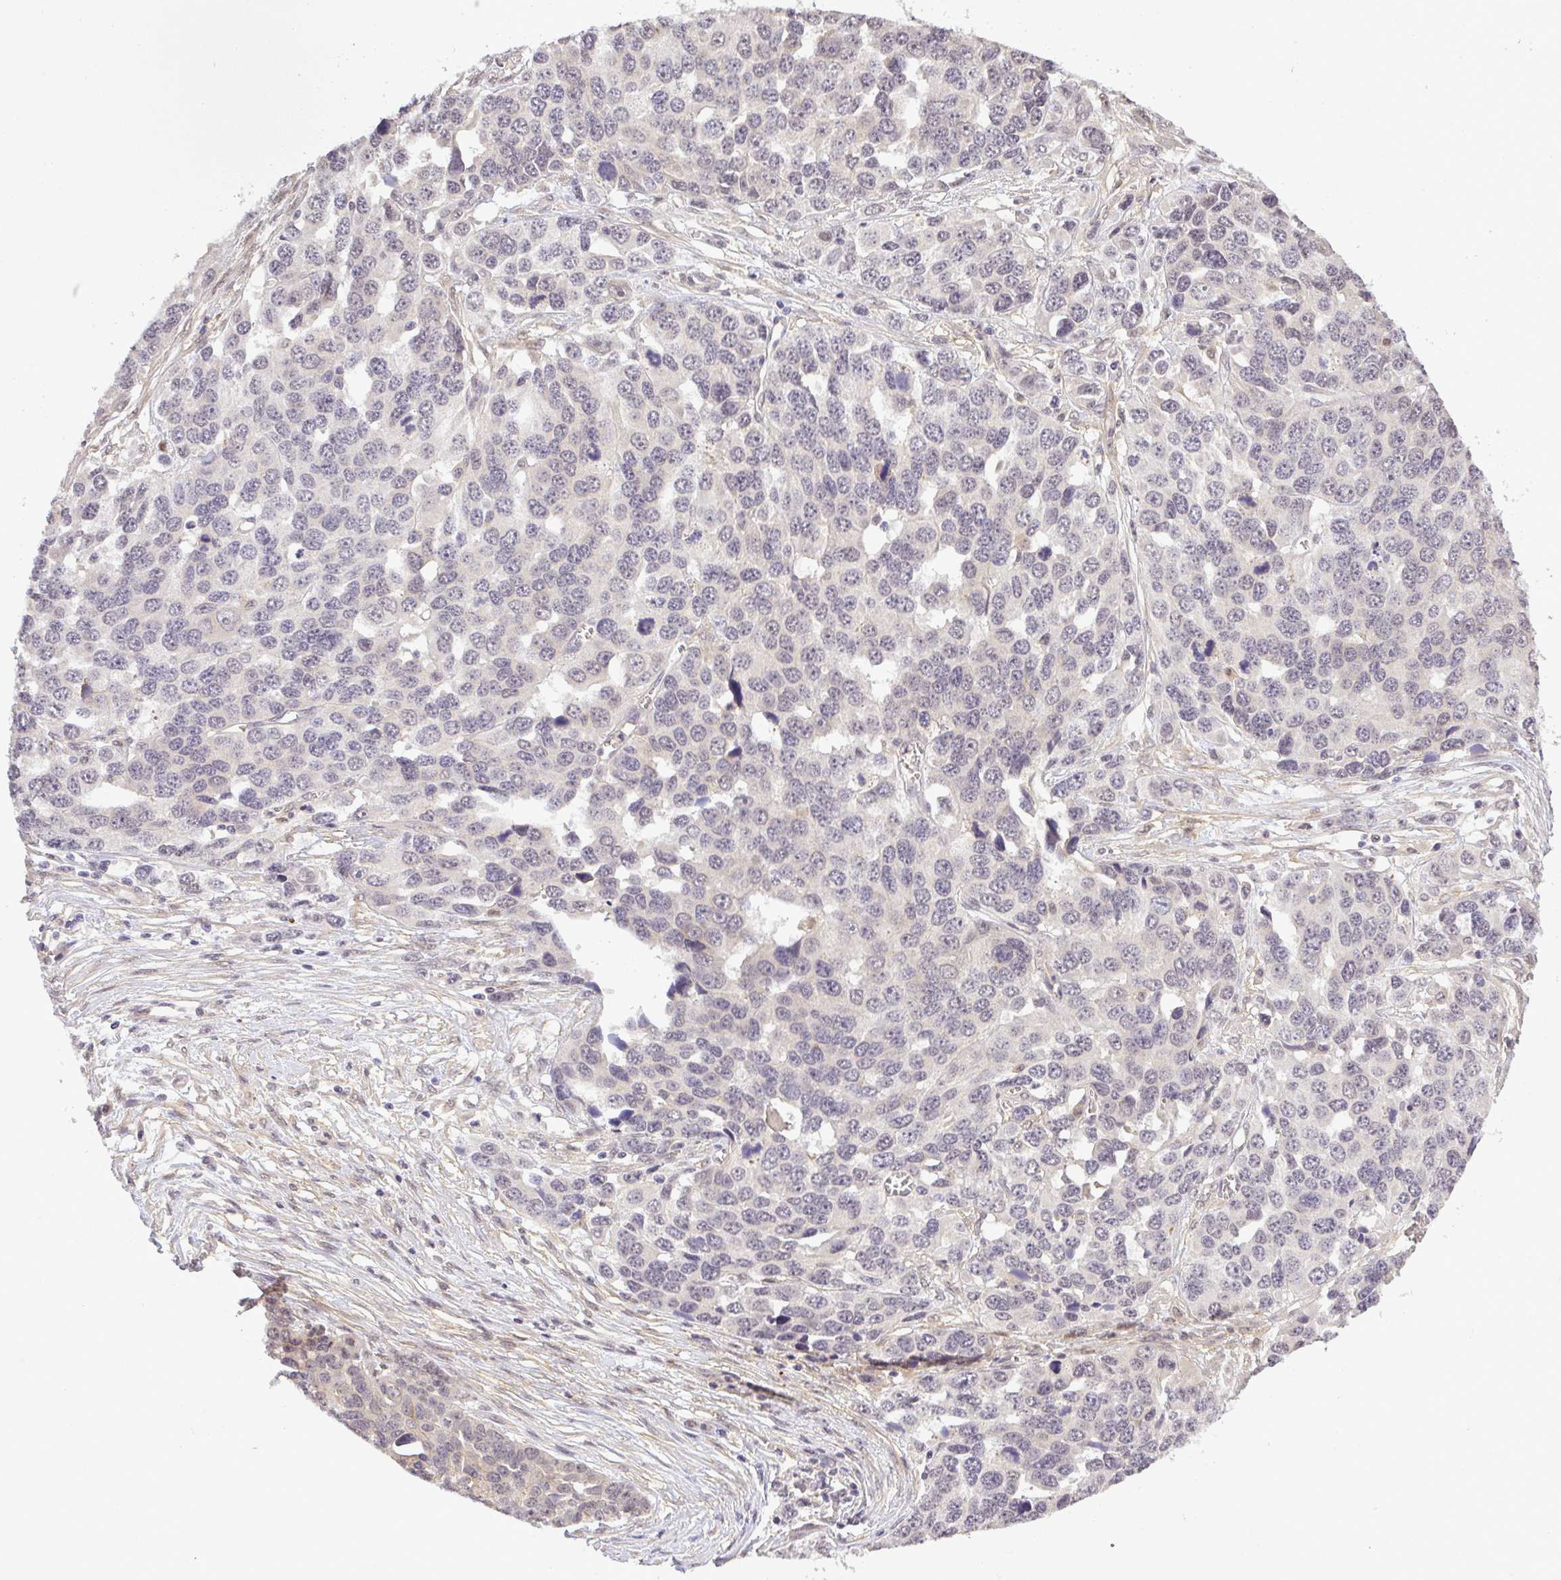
{"staining": {"intensity": "negative", "quantity": "none", "location": "none"}, "tissue": "ovarian cancer", "cell_type": "Tumor cells", "image_type": "cancer", "snomed": [{"axis": "morphology", "description": "Cystadenocarcinoma, serous, NOS"}, {"axis": "topography", "description": "Ovary"}], "caption": "There is no significant staining in tumor cells of ovarian cancer (serous cystadenocarcinoma). (DAB immunohistochemistry (IHC) visualized using brightfield microscopy, high magnification).", "gene": "FAM153A", "patient": {"sex": "female", "age": 76}}